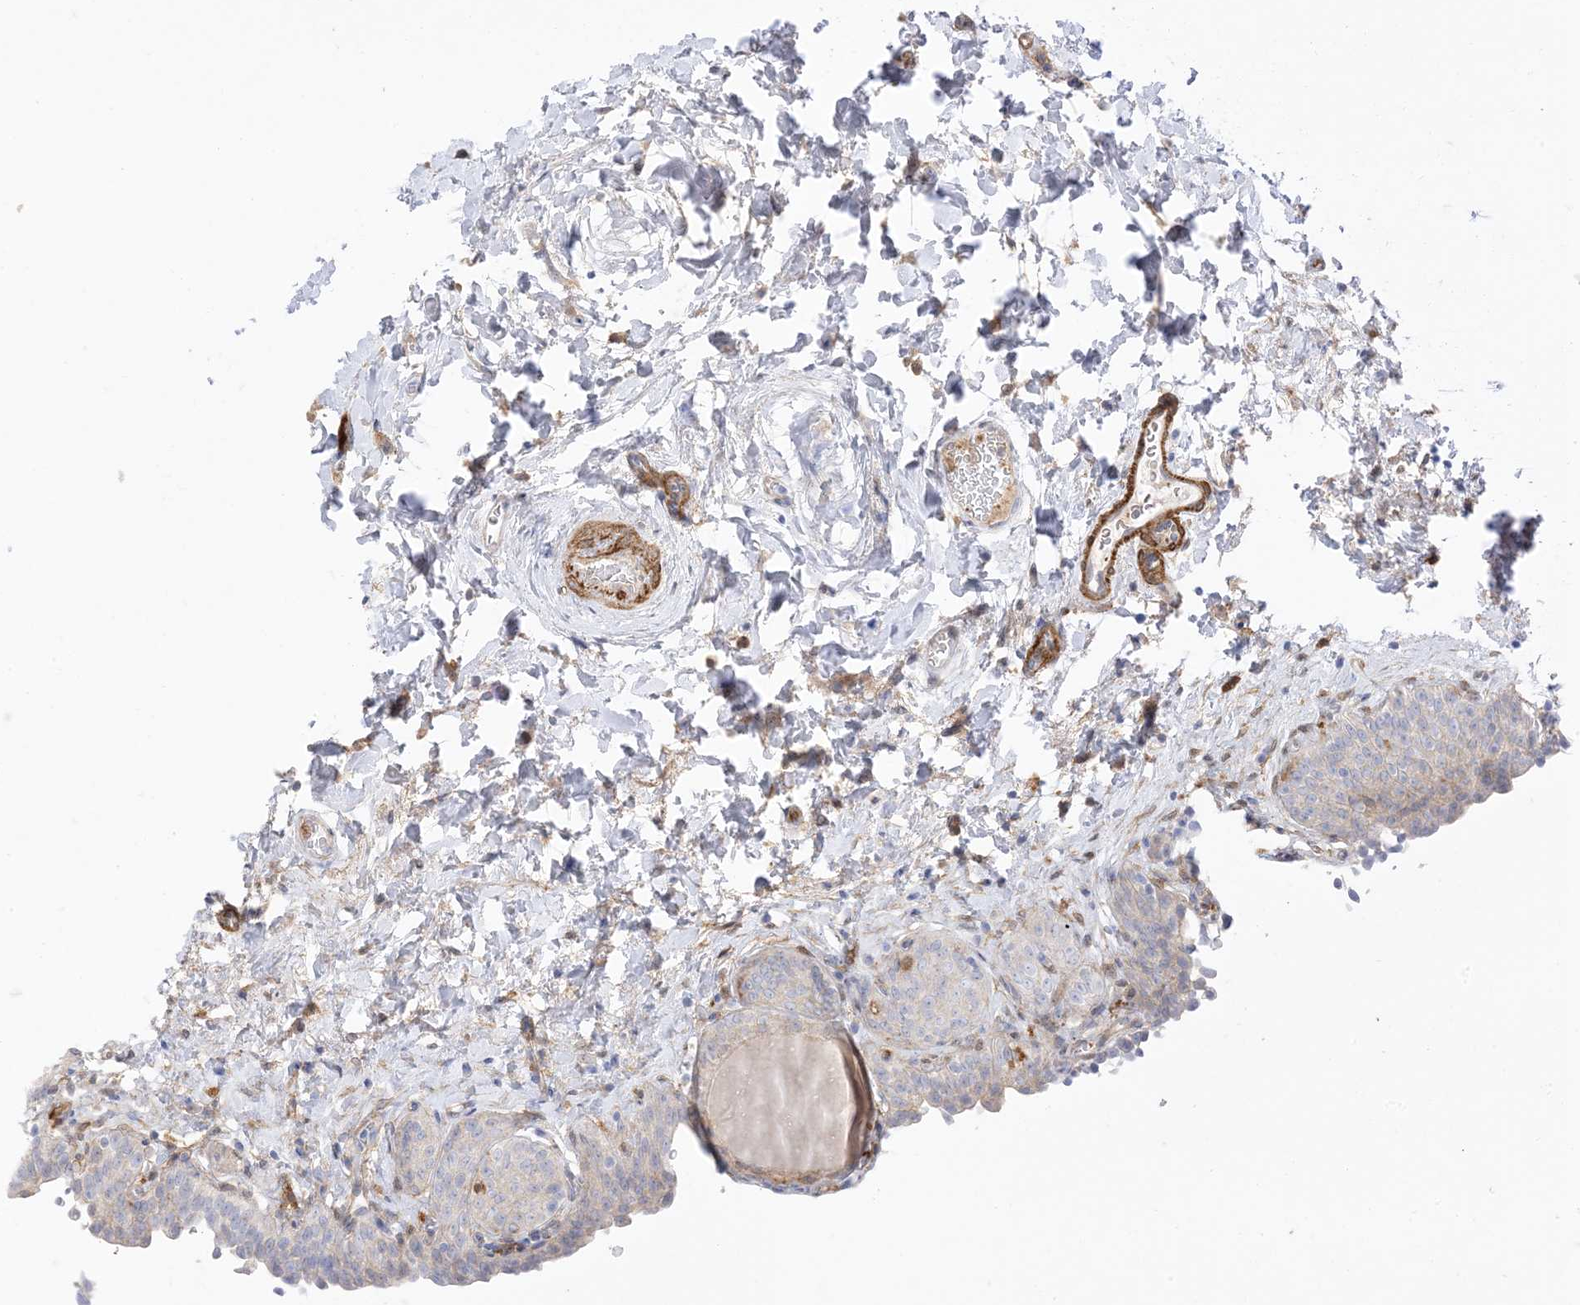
{"staining": {"intensity": "weak", "quantity": "<25%", "location": "cytoplasmic/membranous"}, "tissue": "urinary bladder", "cell_type": "Urothelial cells", "image_type": "normal", "snomed": [{"axis": "morphology", "description": "Normal tissue, NOS"}, {"axis": "topography", "description": "Urinary bladder"}], "caption": "Immunohistochemistry (IHC) of normal human urinary bladder reveals no expression in urothelial cells. Nuclei are stained in blue.", "gene": "GSN", "patient": {"sex": "male", "age": 83}}